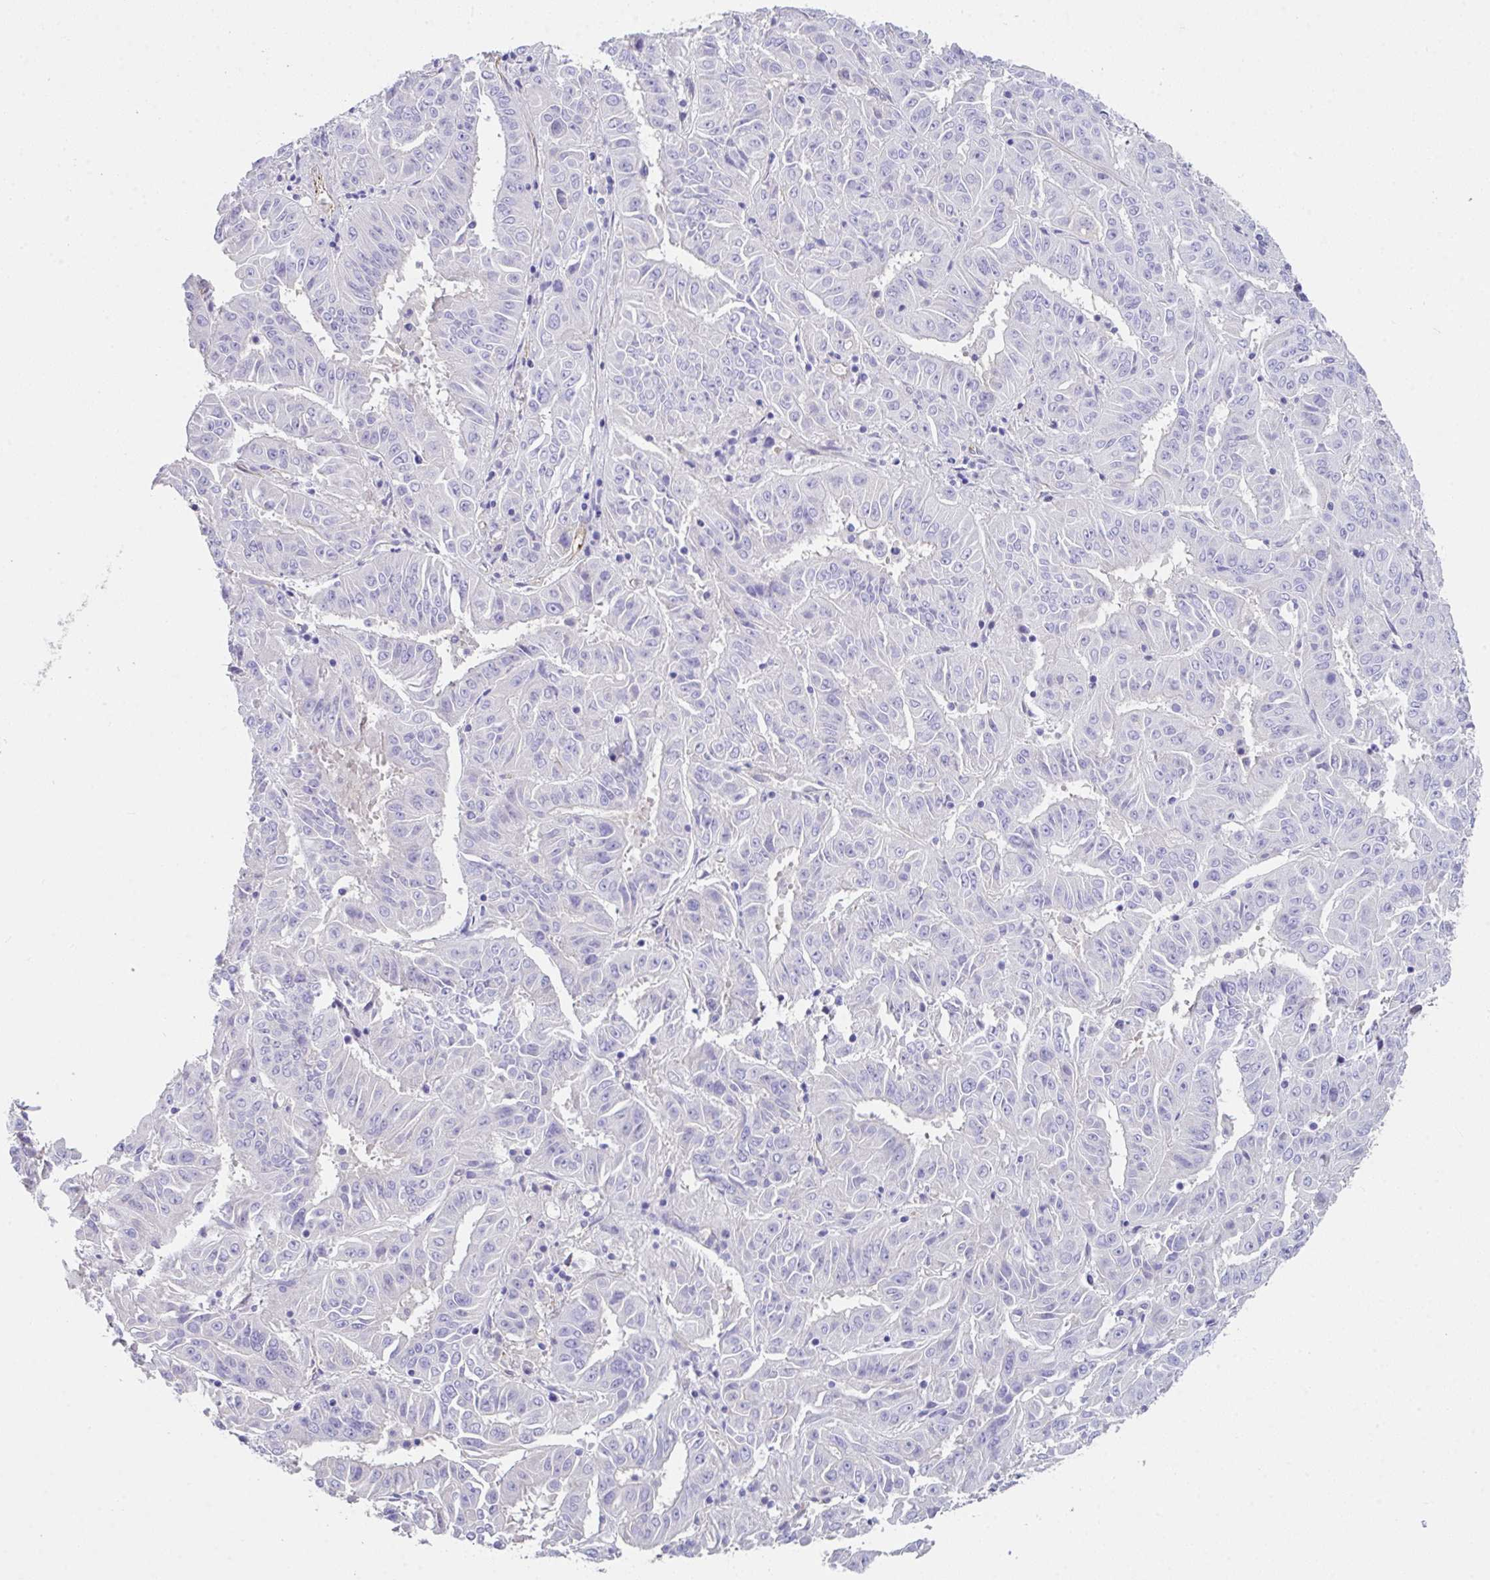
{"staining": {"intensity": "negative", "quantity": "none", "location": "none"}, "tissue": "pancreatic cancer", "cell_type": "Tumor cells", "image_type": "cancer", "snomed": [{"axis": "morphology", "description": "Adenocarcinoma, NOS"}, {"axis": "topography", "description": "Pancreas"}], "caption": "This histopathology image is of adenocarcinoma (pancreatic) stained with immunohistochemistry to label a protein in brown with the nuclei are counter-stained blue. There is no staining in tumor cells.", "gene": "ZNF813", "patient": {"sex": "male", "age": 63}}